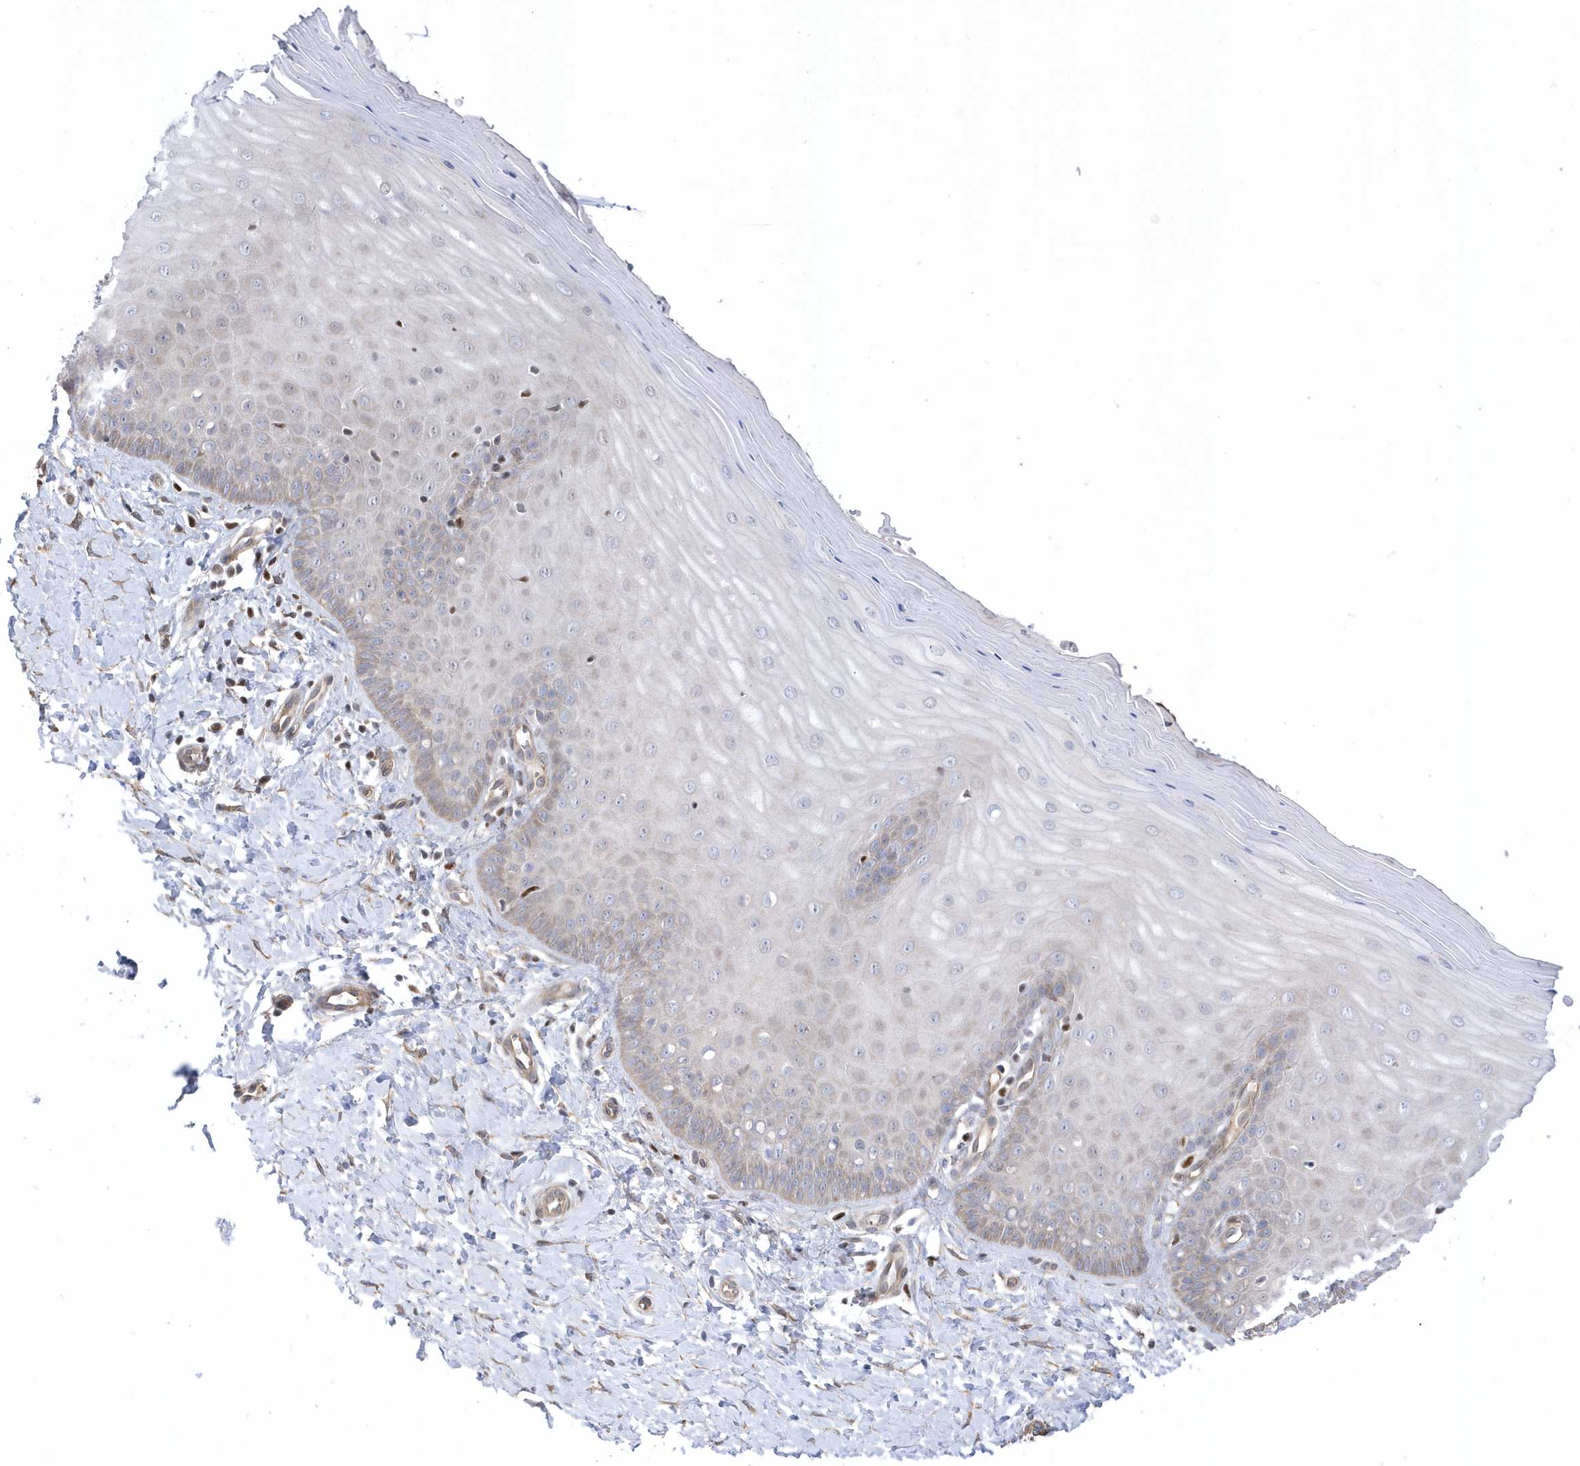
{"staining": {"intensity": "weak", "quantity": "25%-75%", "location": "cytoplasmic/membranous"}, "tissue": "cervix", "cell_type": "Glandular cells", "image_type": "normal", "snomed": [{"axis": "morphology", "description": "Normal tissue, NOS"}, {"axis": "topography", "description": "Cervix"}], "caption": "Immunohistochemistry (IHC) of normal cervix demonstrates low levels of weak cytoplasmic/membranous staining in about 25%-75% of glandular cells.", "gene": "GTPBP6", "patient": {"sex": "female", "age": 55}}